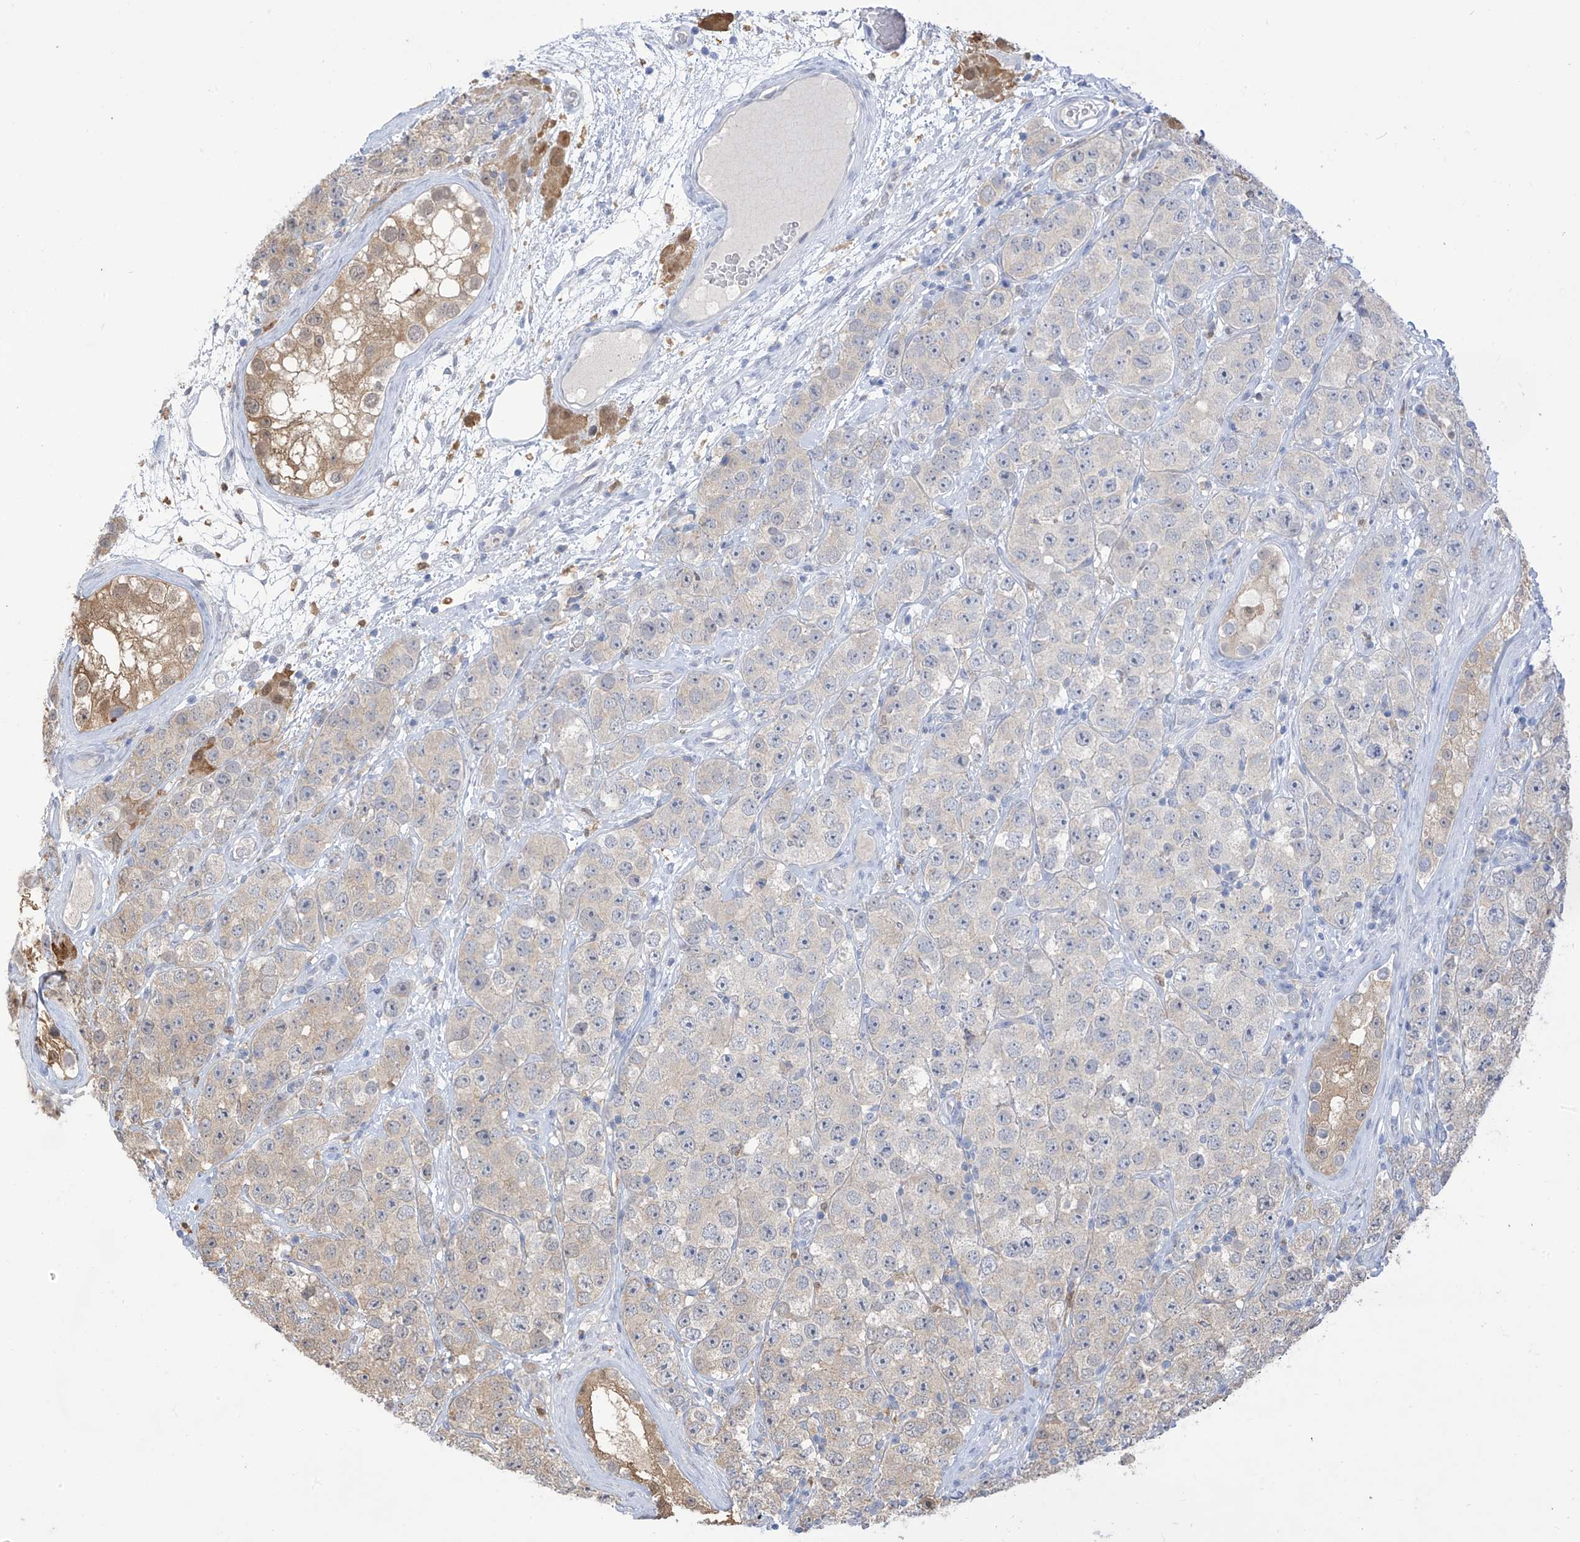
{"staining": {"intensity": "weak", "quantity": "25%-75%", "location": "cytoplasmic/membranous"}, "tissue": "testis cancer", "cell_type": "Tumor cells", "image_type": "cancer", "snomed": [{"axis": "morphology", "description": "Seminoma, NOS"}, {"axis": "topography", "description": "Testis"}], "caption": "An image showing weak cytoplasmic/membranous staining in approximately 25%-75% of tumor cells in testis seminoma, as visualized by brown immunohistochemical staining.", "gene": "IDH1", "patient": {"sex": "male", "age": 28}}